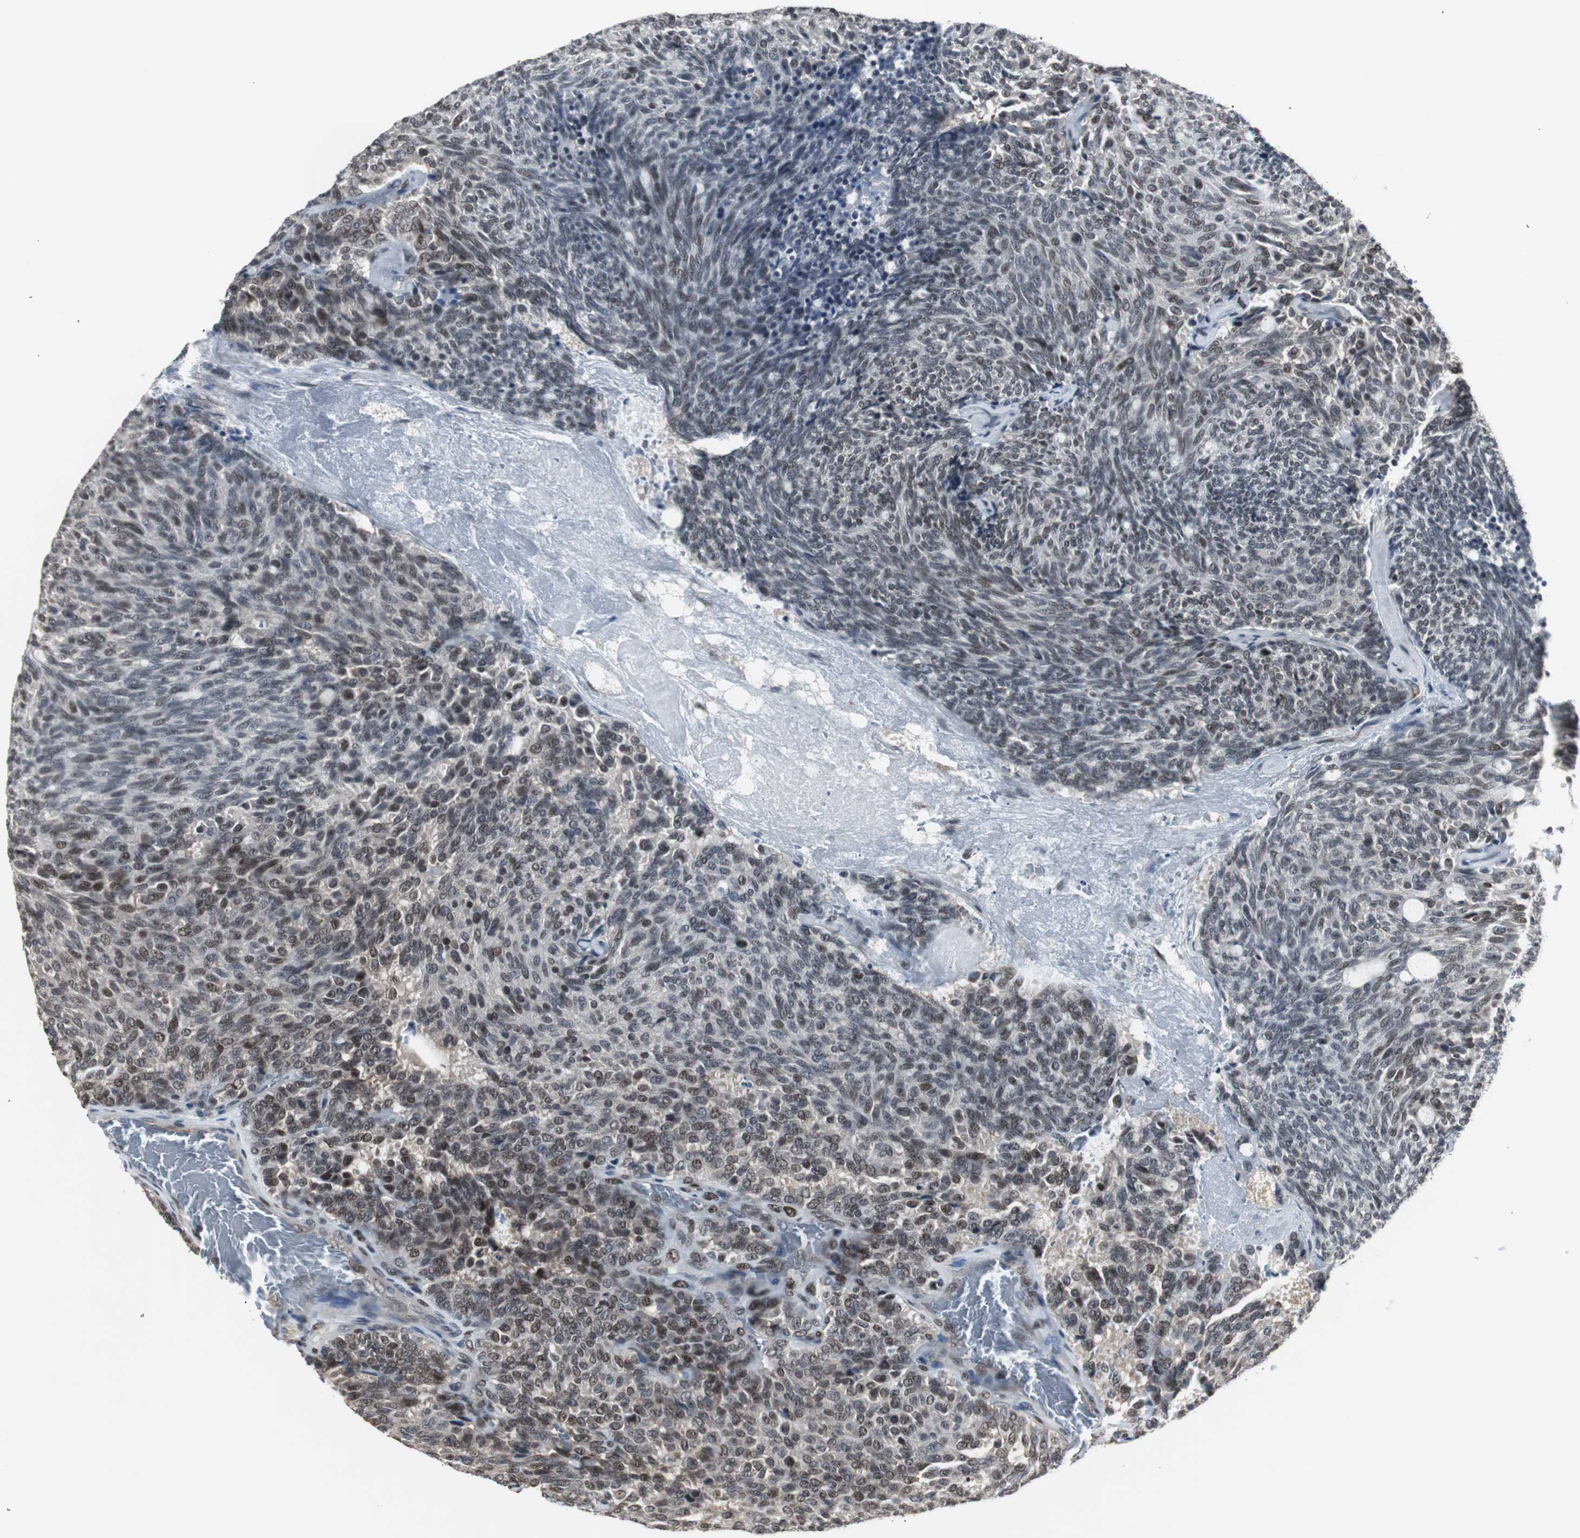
{"staining": {"intensity": "weak", "quantity": "25%-75%", "location": "nuclear"}, "tissue": "carcinoid", "cell_type": "Tumor cells", "image_type": "cancer", "snomed": [{"axis": "morphology", "description": "Carcinoid, malignant, NOS"}, {"axis": "topography", "description": "Pancreas"}], "caption": "Brown immunohistochemical staining in human malignant carcinoid displays weak nuclear staining in about 25%-75% of tumor cells.", "gene": "MPG", "patient": {"sex": "female", "age": 54}}